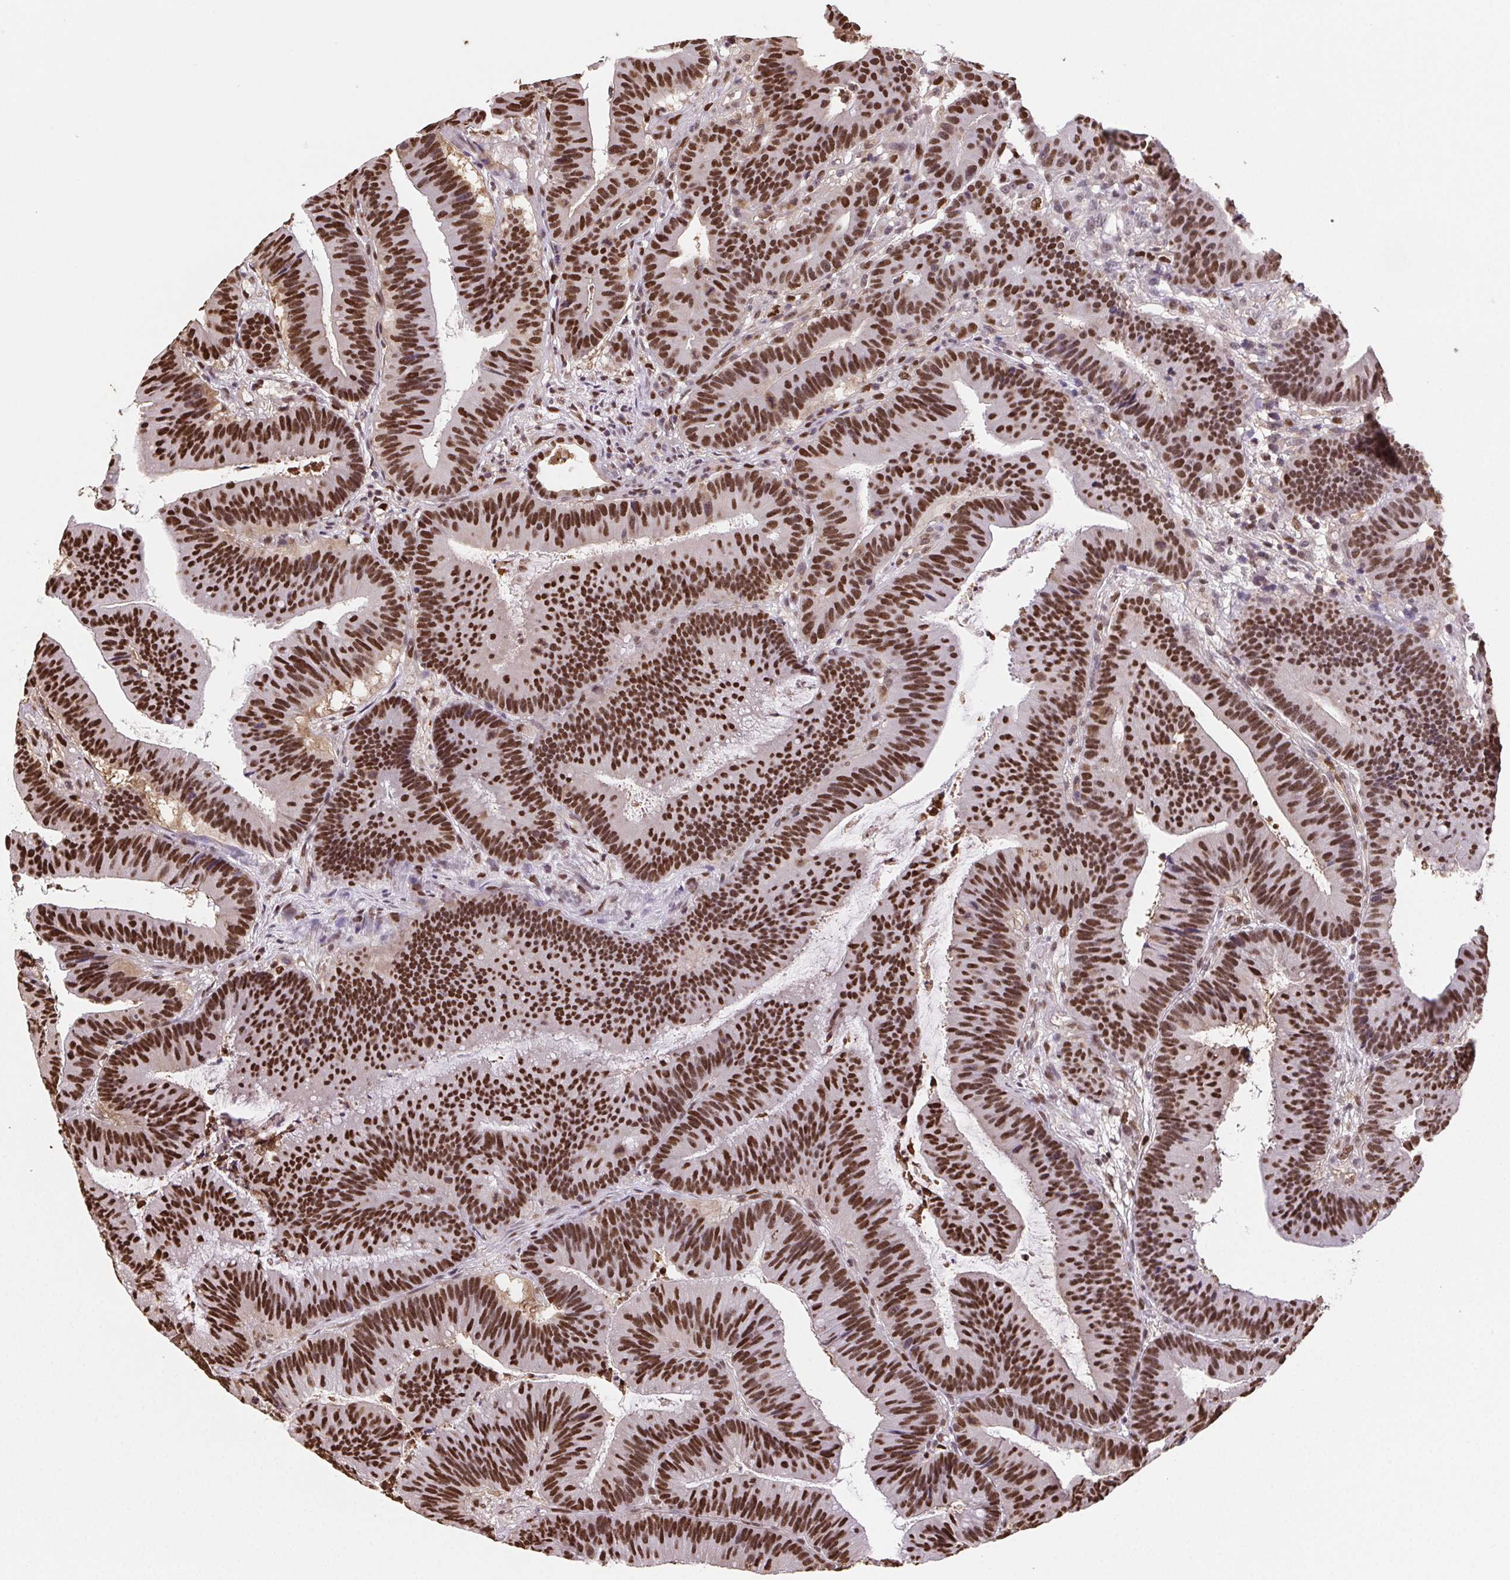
{"staining": {"intensity": "strong", "quantity": ">75%", "location": "nuclear"}, "tissue": "colorectal cancer", "cell_type": "Tumor cells", "image_type": "cancer", "snomed": [{"axis": "morphology", "description": "Adenocarcinoma, NOS"}, {"axis": "topography", "description": "Colon"}], "caption": "The immunohistochemical stain shows strong nuclear staining in tumor cells of colorectal adenocarcinoma tissue.", "gene": "SET", "patient": {"sex": "female", "age": 78}}